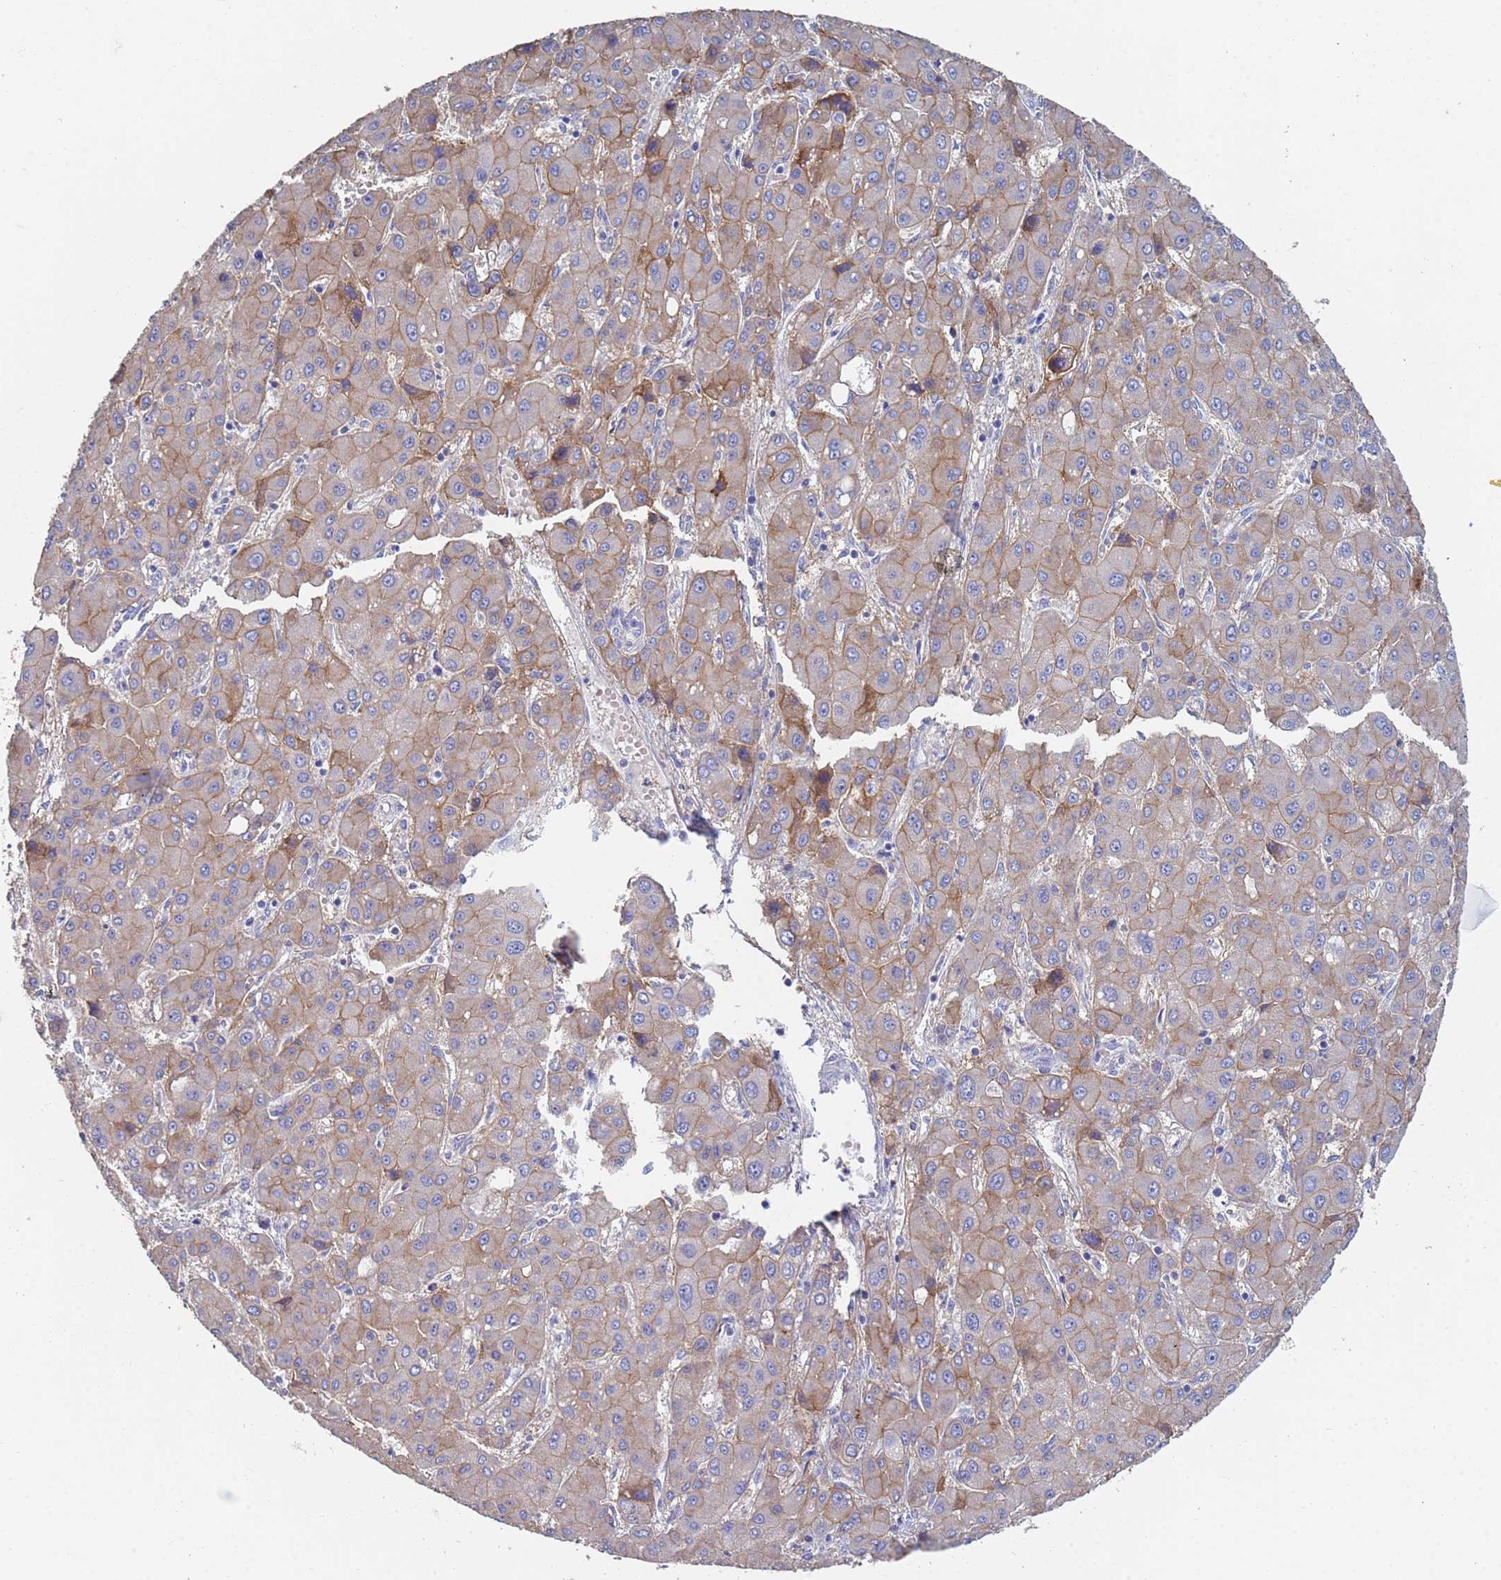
{"staining": {"intensity": "moderate", "quantity": "25%-75%", "location": "cytoplasmic/membranous"}, "tissue": "liver cancer", "cell_type": "Tumor cells", "image_type": "cancer", "snomed": [{"axis": "morphology", "description": "Carcinoma, Hepatocellular, NOS"}, {"axis": "topography", "description": "Liver"}], "caption": "A high-resolution micrograph shows IHC staining of hepatocellular carcinoma (liver), which displays moderate cytoplasmic/membranous expression in about 25%-75% of tumor cells. (DAB (3,3'-diaminobenzidine) = brown stain, brightfield microscopy at high magnification).", "gene": "ABCA8", "patient": {"sex": "male", "age": 55}}